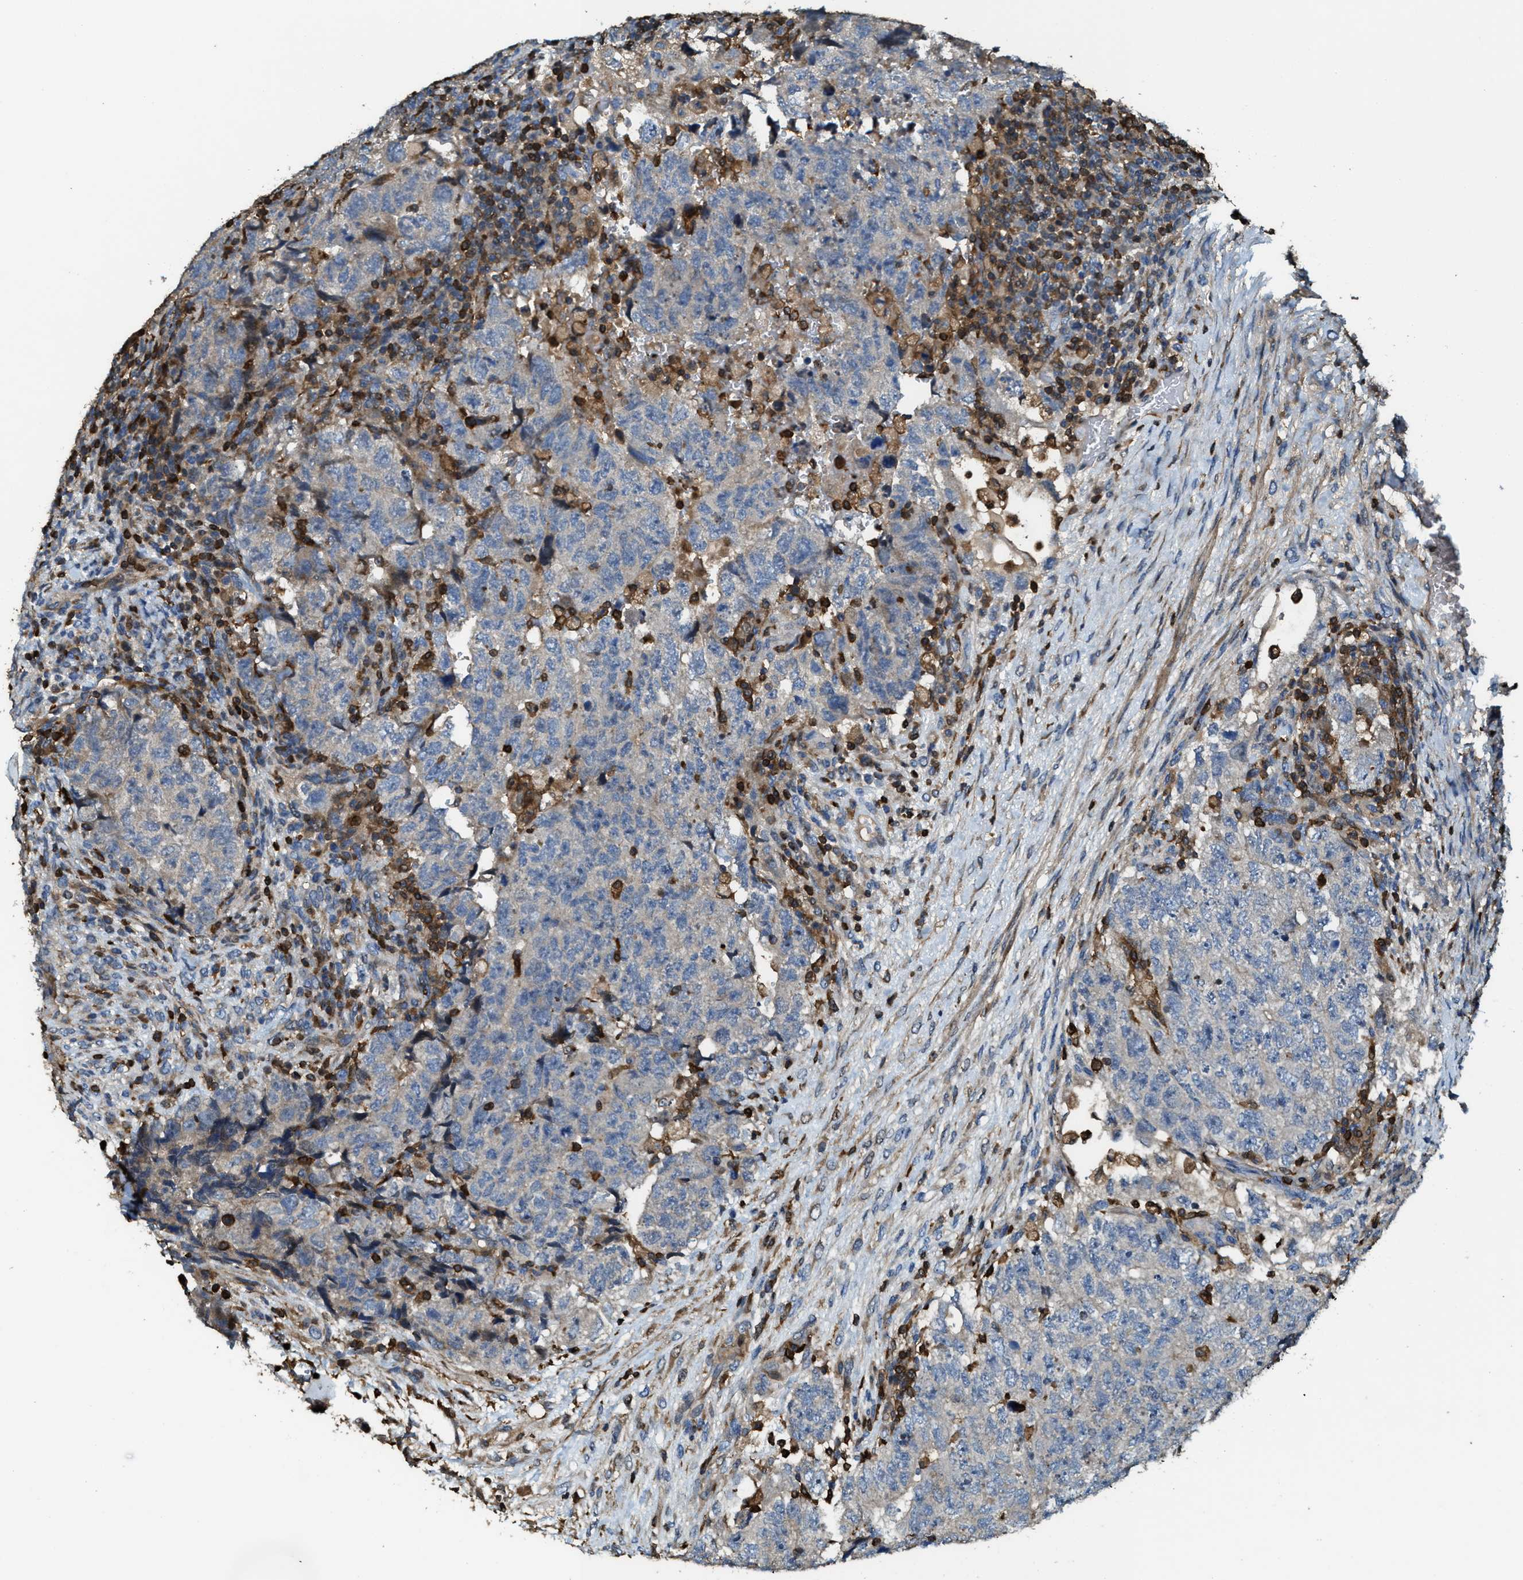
{"staining": {"intensity": "negative", "quantity": "none", "location": "none"}, "tissue": "testis cancer", "cell_type": "Tumor cells", "image_type": "cancer", "snomed": [{"axis": "morphology", "description": "Carcinoma, Embryonal, NOS"}, {"axis": "topography", "description": "Testis"}], "caption": "An immunohistochemistry micrograph of testis cancer (embryonal carcinoma) is shown. There is no staining in tumor cells of testis cancer (embryonal carcinoma).", "gene": "SERPINB5", "patient": {"sex": "male", "age": 36}}